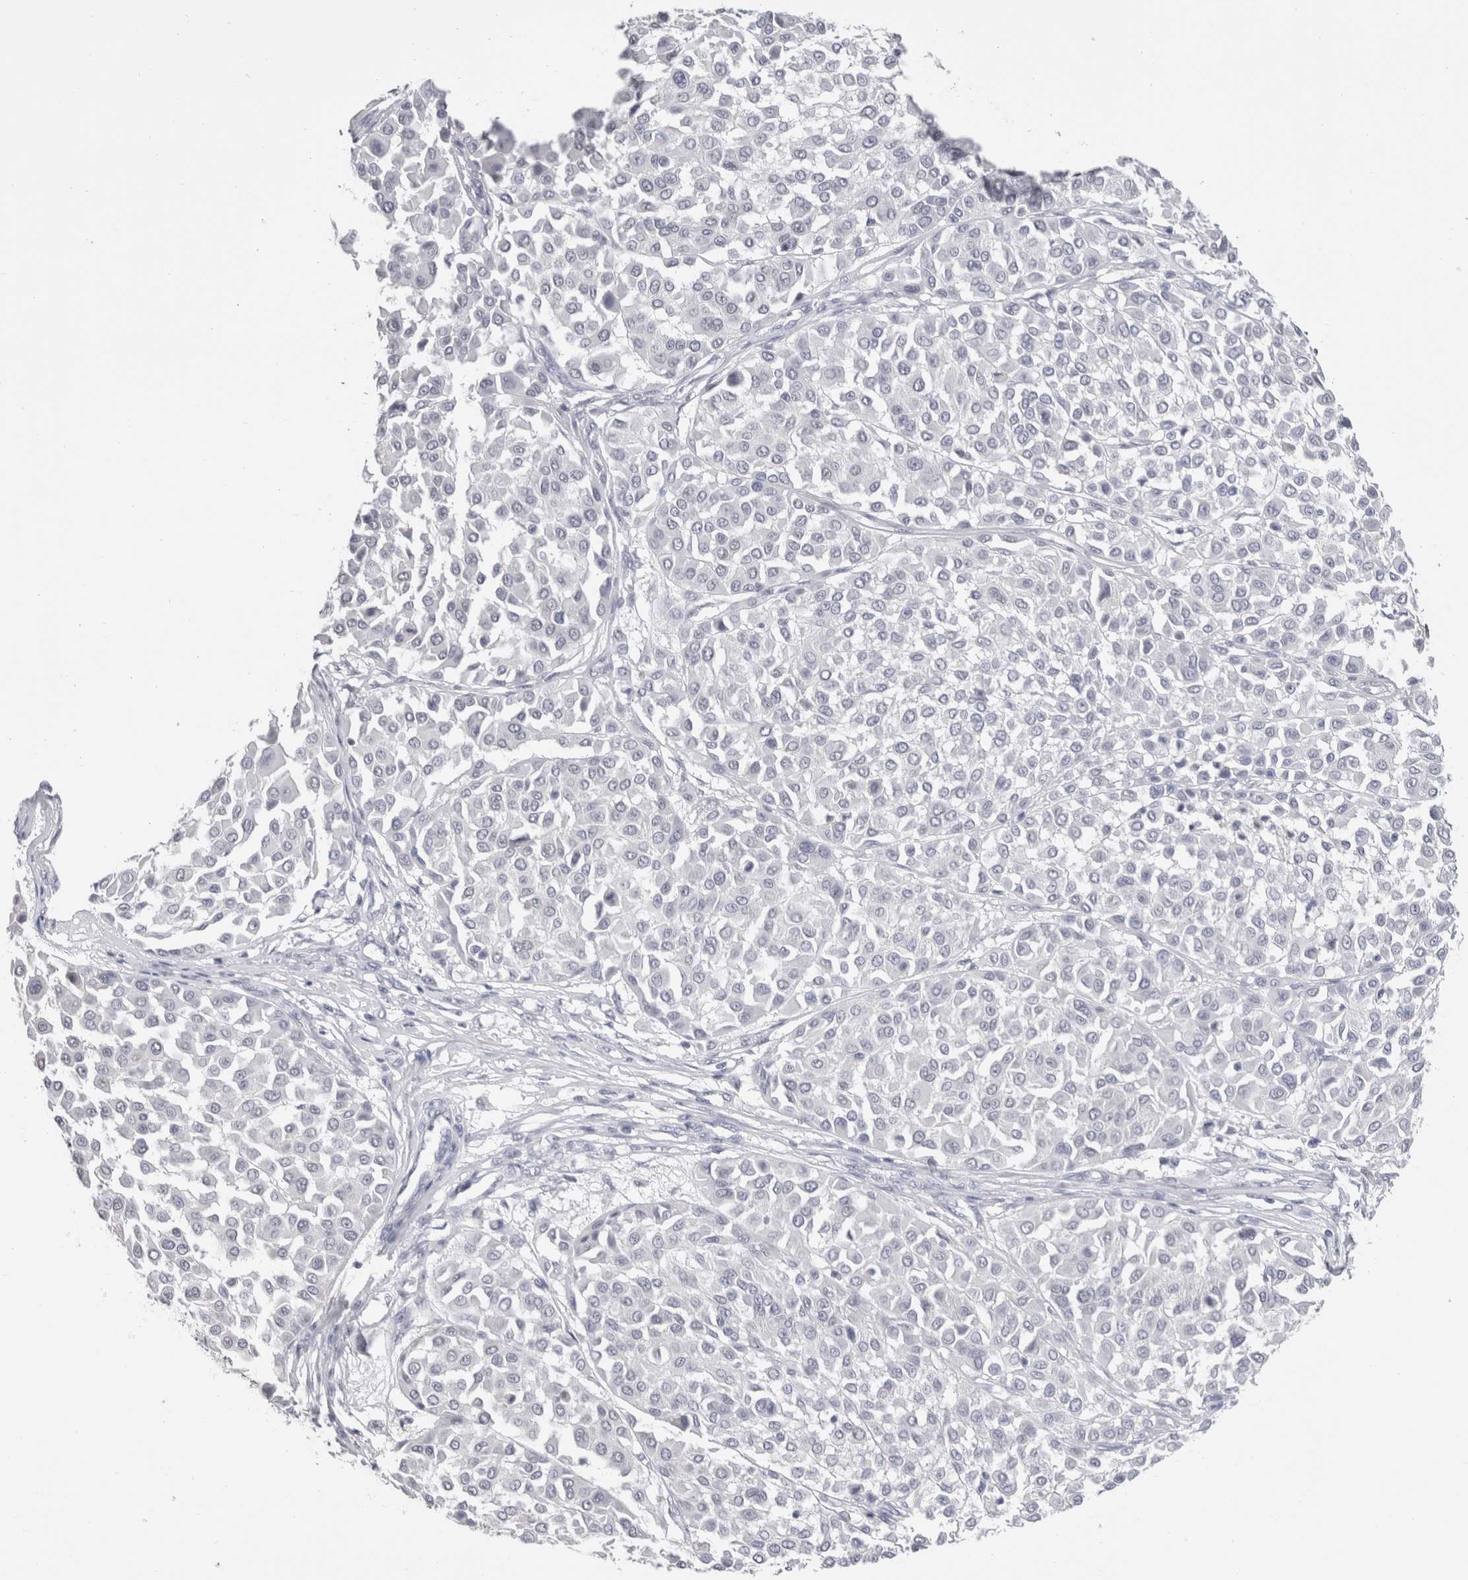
{"staining": {"intensity": "negative", "quantity": "none", "location": "none"}, "tissue": "melanoma", "cell_type": "Tumor cells", "image_type": "cancer", "snomed": [{"axis": "morphology", "description": "Malignant melanoma, Metastatic site"}, {"axis": "topography", "description": "Soft tissue"}], "caption": "A micrograph of melanoma stained for a protein demonstrates no brown staining in tumor cells.", "gene": "CADM3", "patient": {"sex": "male", "age": 41}}